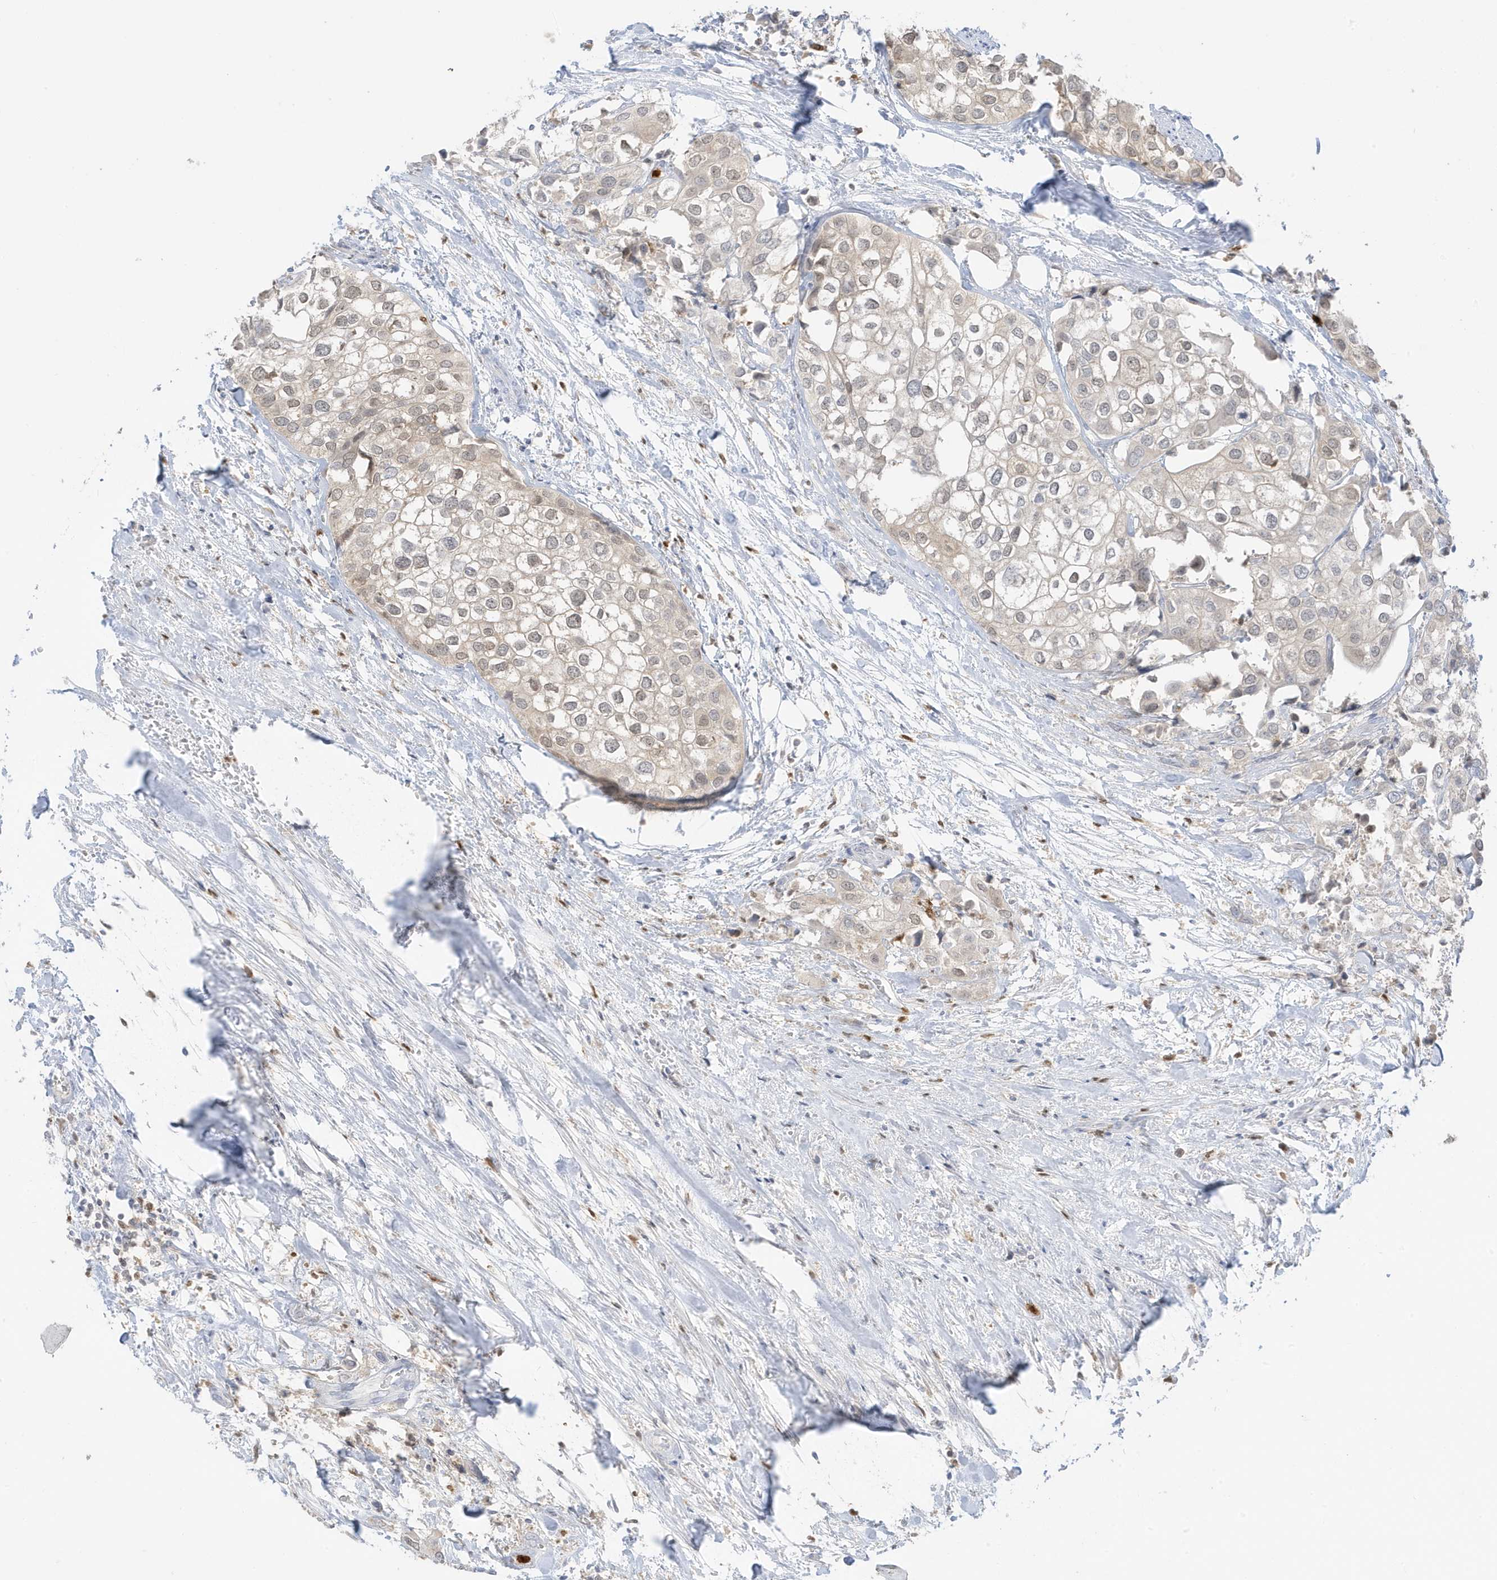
{"staining": {"intensity": "weak", "quantity": "25%-75%", "location": "nuclear"}, "tissue": "urothelial cancer", "cell_type": "Tumor cells", "image_type": "cancer", "snomed": [{"axis": "morphology", "description": "Urothelial carcinoma, High grade"}, {"axis": "topography", "description": "Urinary bladder"}], "caption": "Immunohistochemistry of human urothelial cancer demonstrates low levels of weak nuclear staining in approximately 25%-75% of tumor cells. (DAB (3,3'-diaminobenzidine) IHC with brightfield microscopy, high magnification).", "gene": "GCA", "patient": {"sex": "male", "age": 64}}